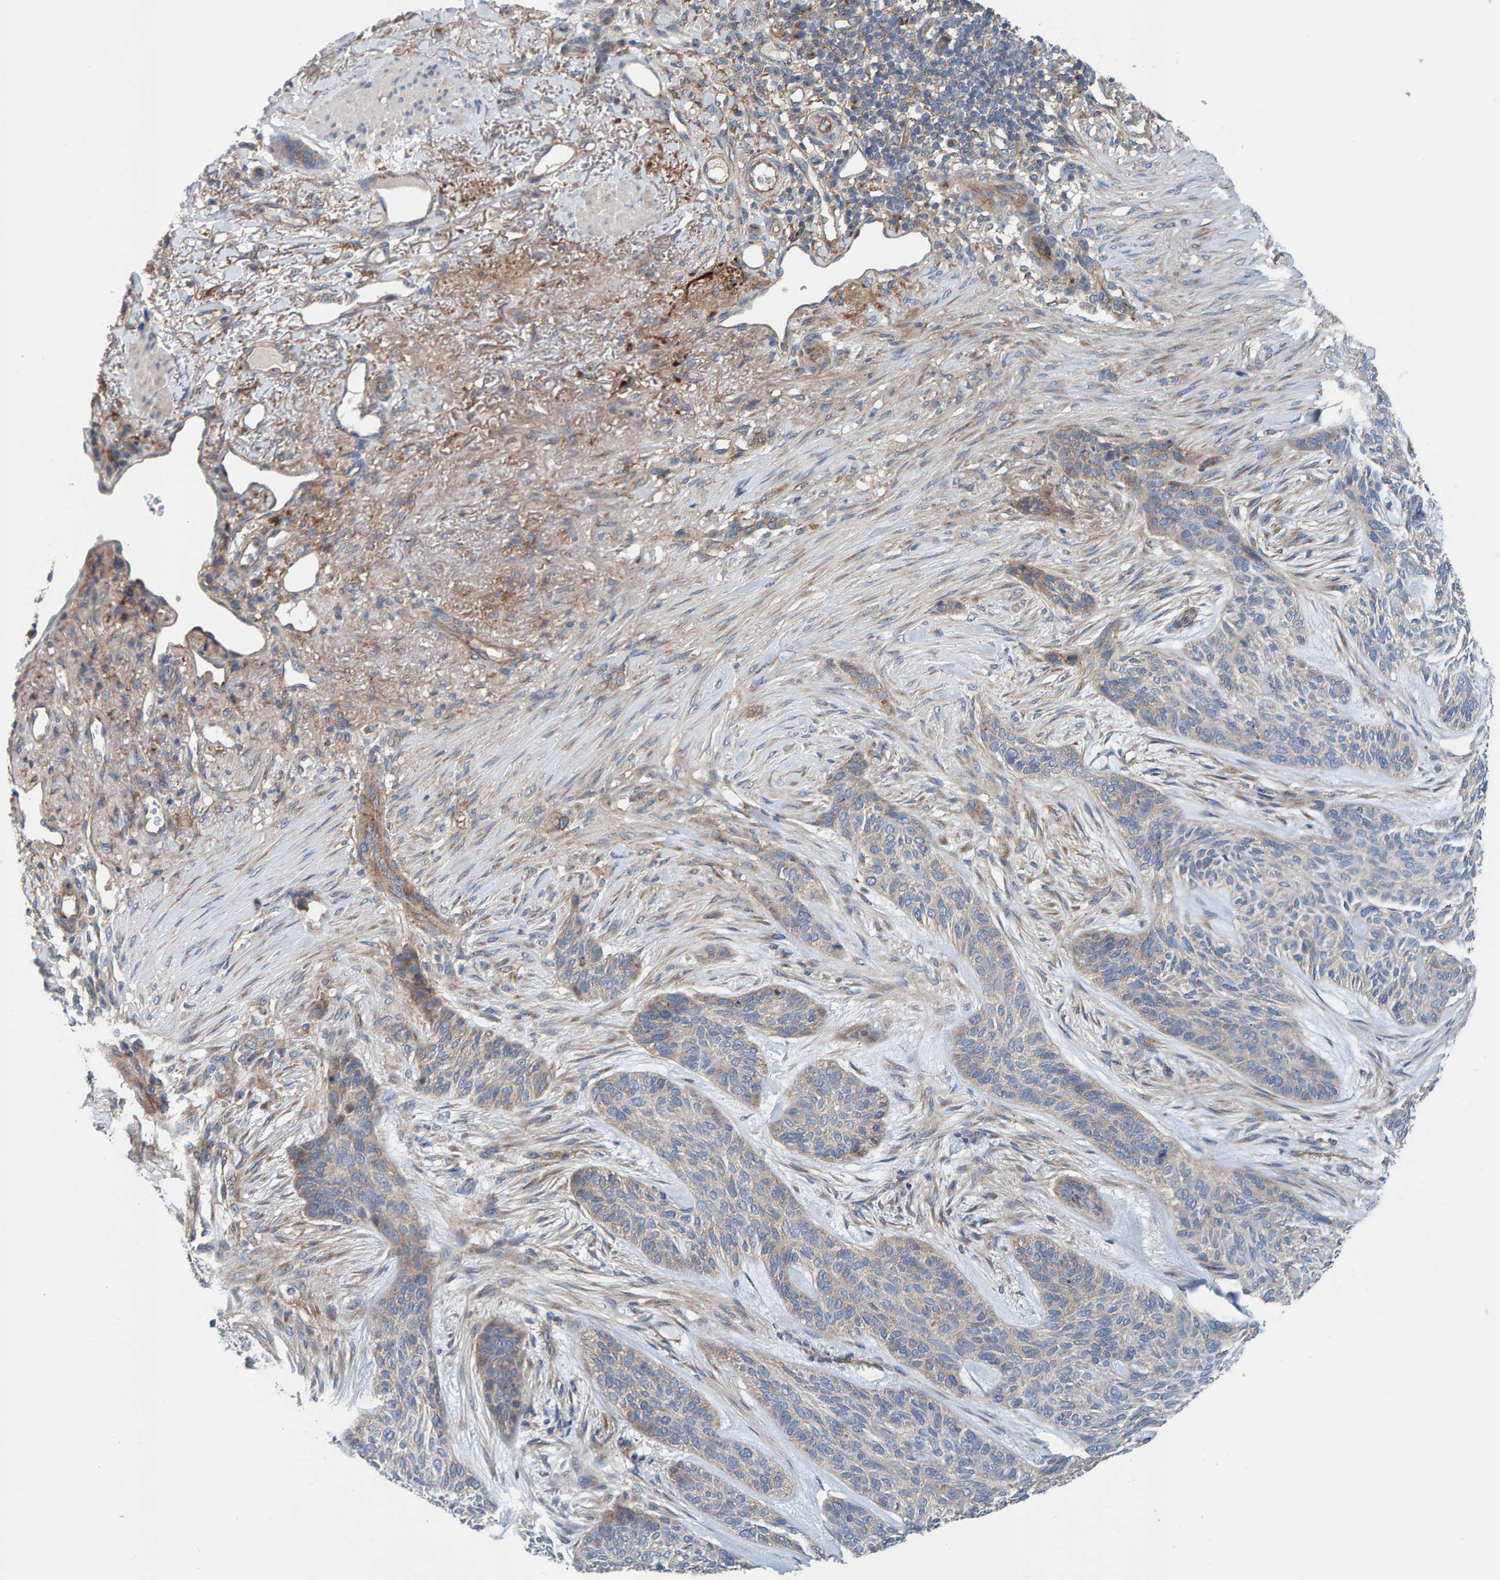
{"staining": {"intensity": "weak", "quantity": "<25%", "location": "cytoplasmic/membranous"}, "tissue": "skin cancer", "cell_type": "Tumor cells", "image_type": "cancer", "snomed": [{"axis": "morphology", "description": "Basal cell carcinoma"}, {"axis": "topography", "description": "Skin"}], "caption": "A histopathology image of human skin cancer is negative for staining in tumor cells.", "gene": "MKLN1", "patient": {"sex": "male", "age": 55}}